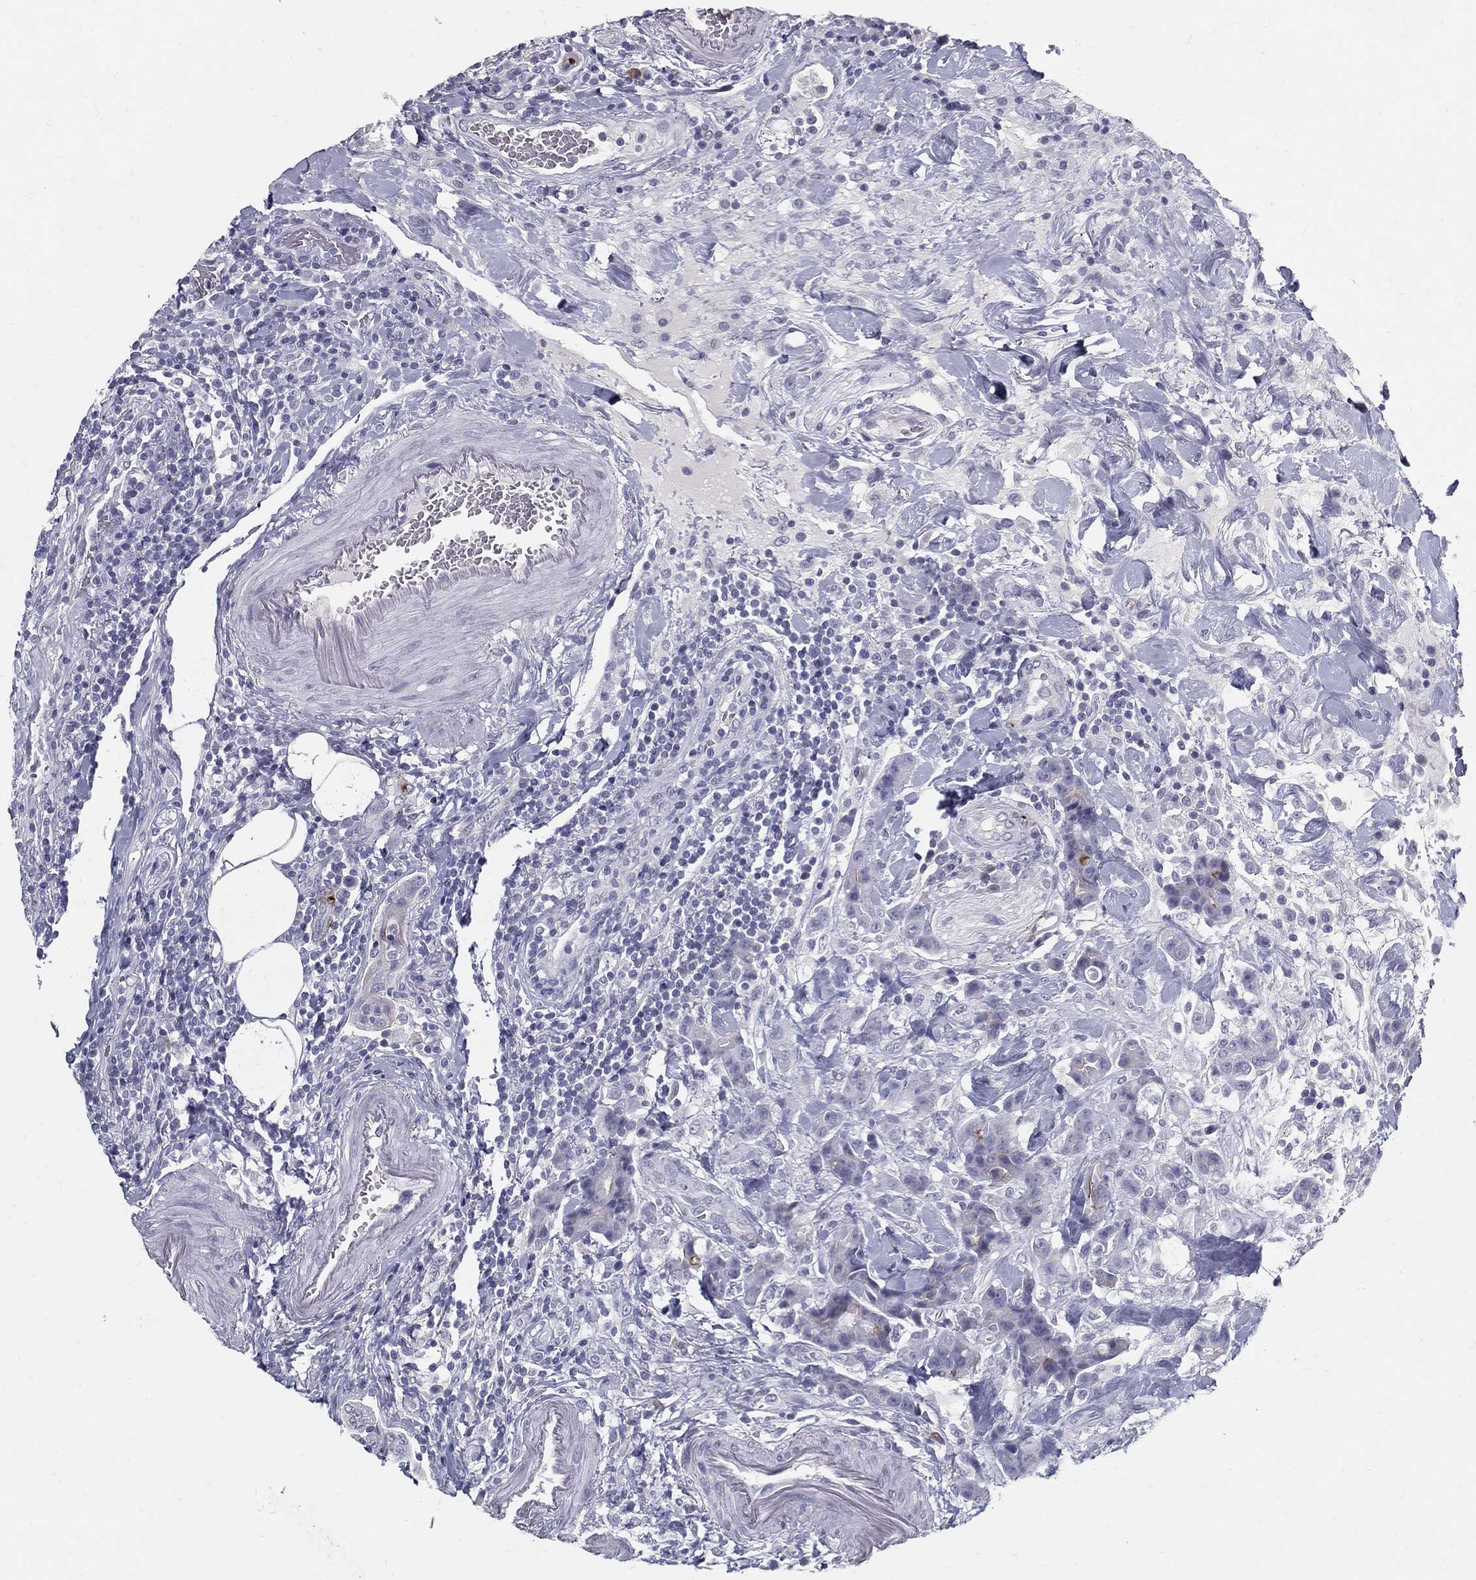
{"staining": {"intensity": "negative", "quantity": "none", "location": "none"}, "tissue": "colorectal cancer", "cell_type": "Tumor cells", "image_type": "cancer", "snomed": [{"axis": "morphology", "description": "Adenocarcinoma, NOS"}, {"axis": "topography", "description": "Colon"}], "caption": "An immunohistochemistry (IHC) micrograph of colorectal cancer is shown. There is no staining in tumor cells of colorectal cancer.", "gene": "ACE2", "patient": {"sex": "female", "age": 69}}